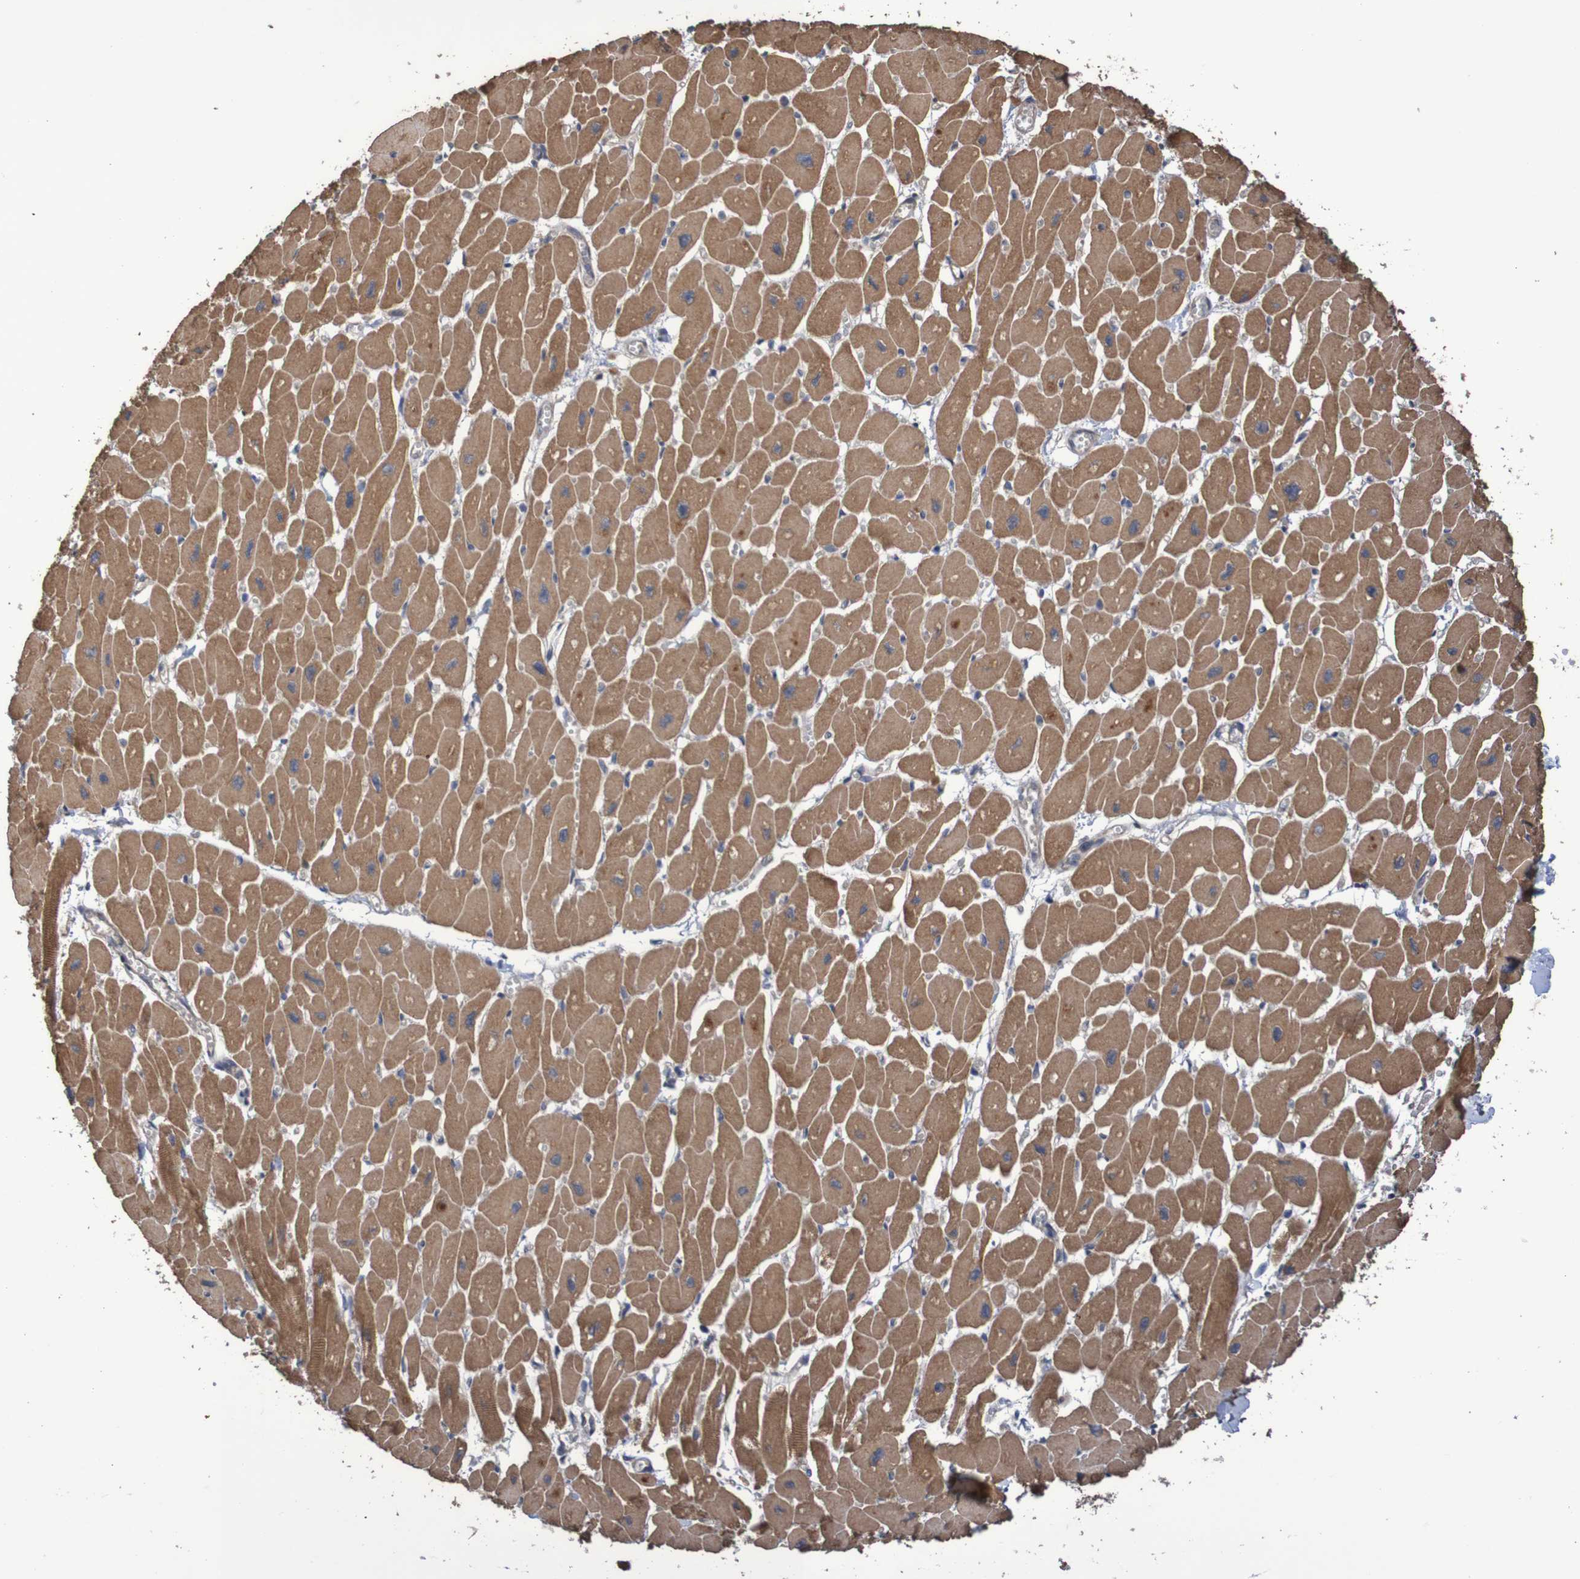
{"staining": {"intensity": "moderate", "quantity": ">75%", "location": "cytoplasmic/membranous"}, "tissue": "heart muscle", "cell_type": "Cardiomyocytes", "image_type": "normal", "snomed": [{"axis": "morphology", "description": "Normal tissue, NOS"}, {"axis": "topography", "description": "Heart"}], "caption": "This micrograph displays immunohistochemistry staining of unremarkable heart muscle, with medium moderate cytoplasmic/membranous expression in about >75% of cardiomyocytes.", "gene": "PHYH", "patient": {"sex": "female", "age": 54}}